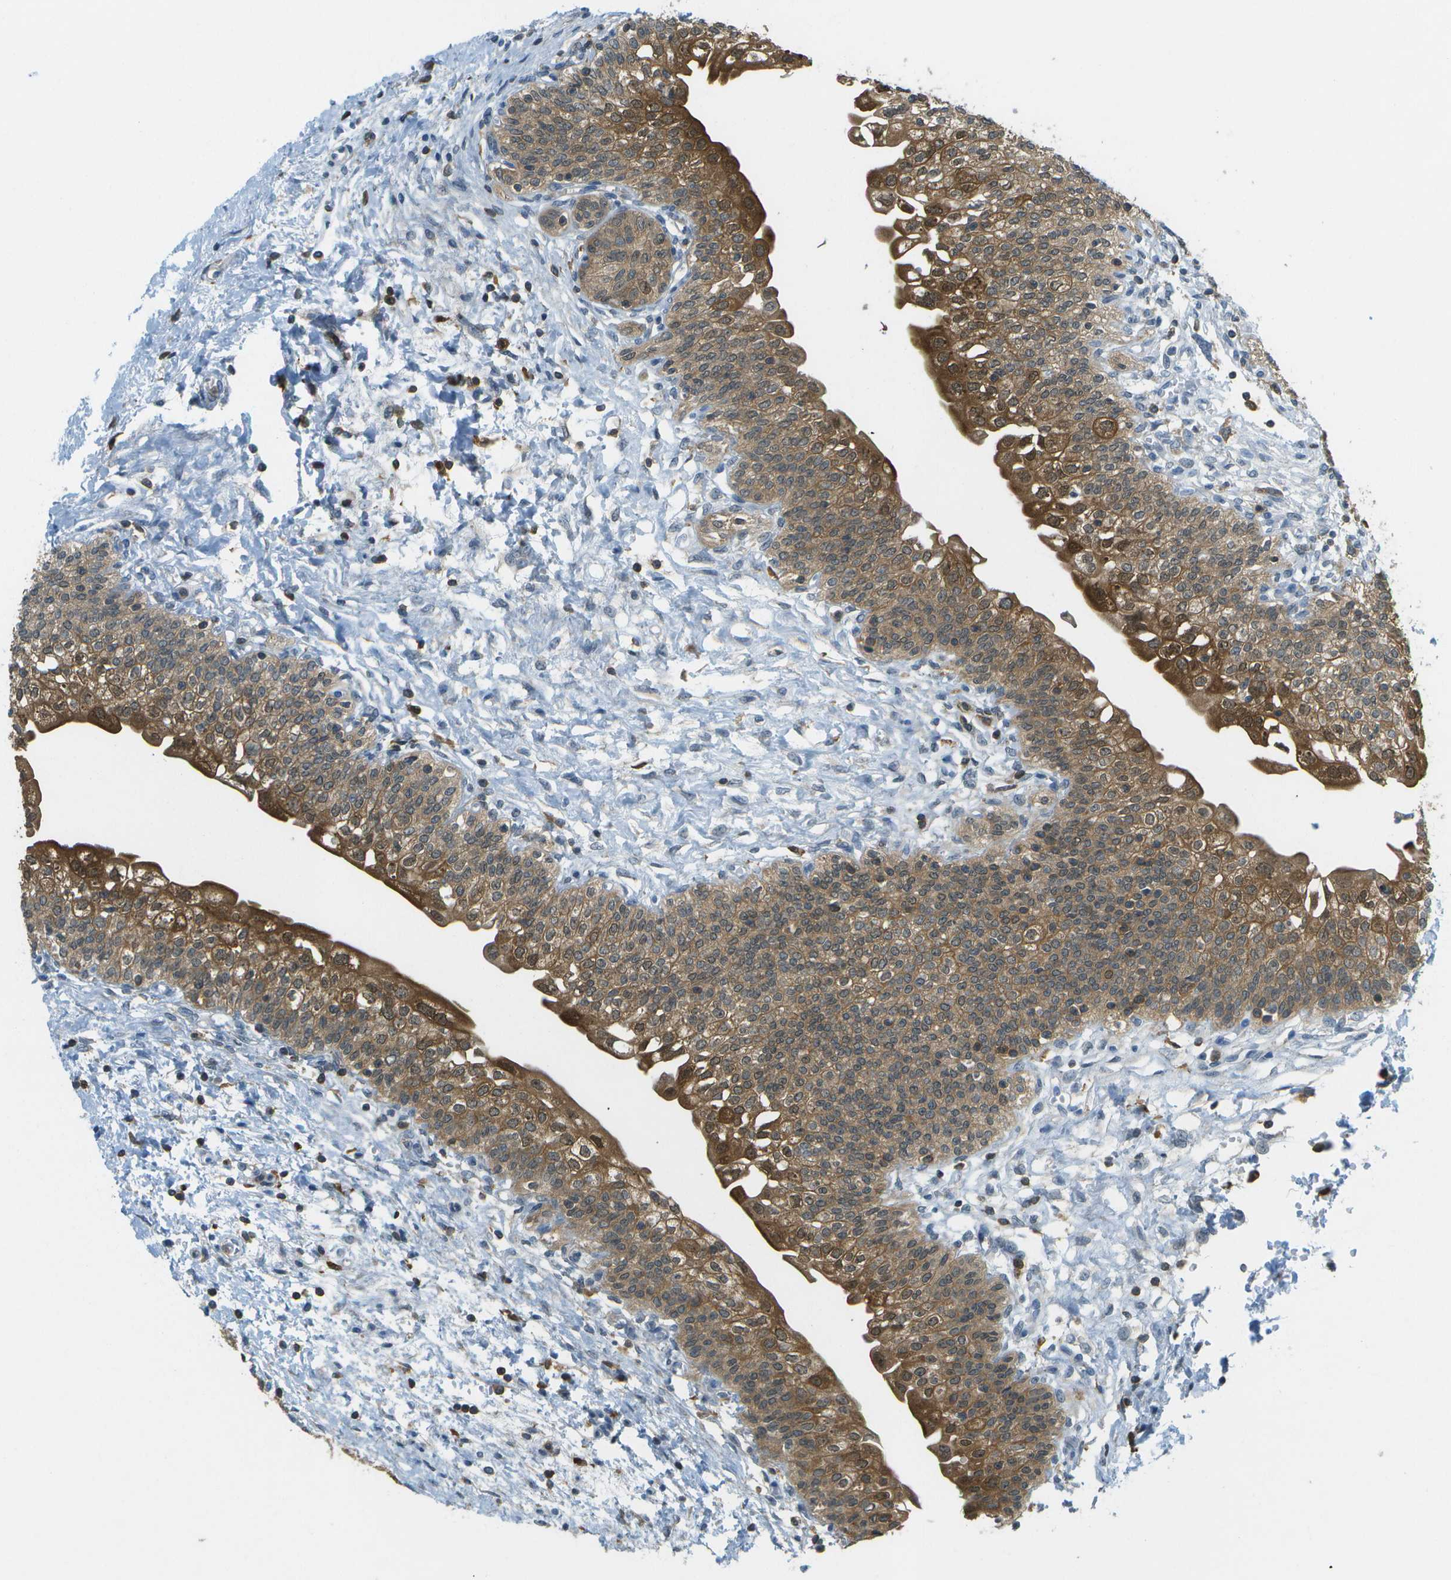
{"staining": {"intensity": "strong", "quantity": ">75%", "location": "cytoplasmic/membranous"}, "tissue": "urinary bladder", "cell_type": "Urothelial cells", "image_type": "normal", "snomed": [{"axis": "morphology", "description": "Normal tissue, NOS"}, {"axis": "topography", "description": "Urinary bladder"}], "caption": "An image of human urinary bladder stained for a protein reveals strong cytoplasmic/membranous brown staining in urothelial cells.", "gene": "CDH23", "patient": {"sex": "male", "age": 55}}